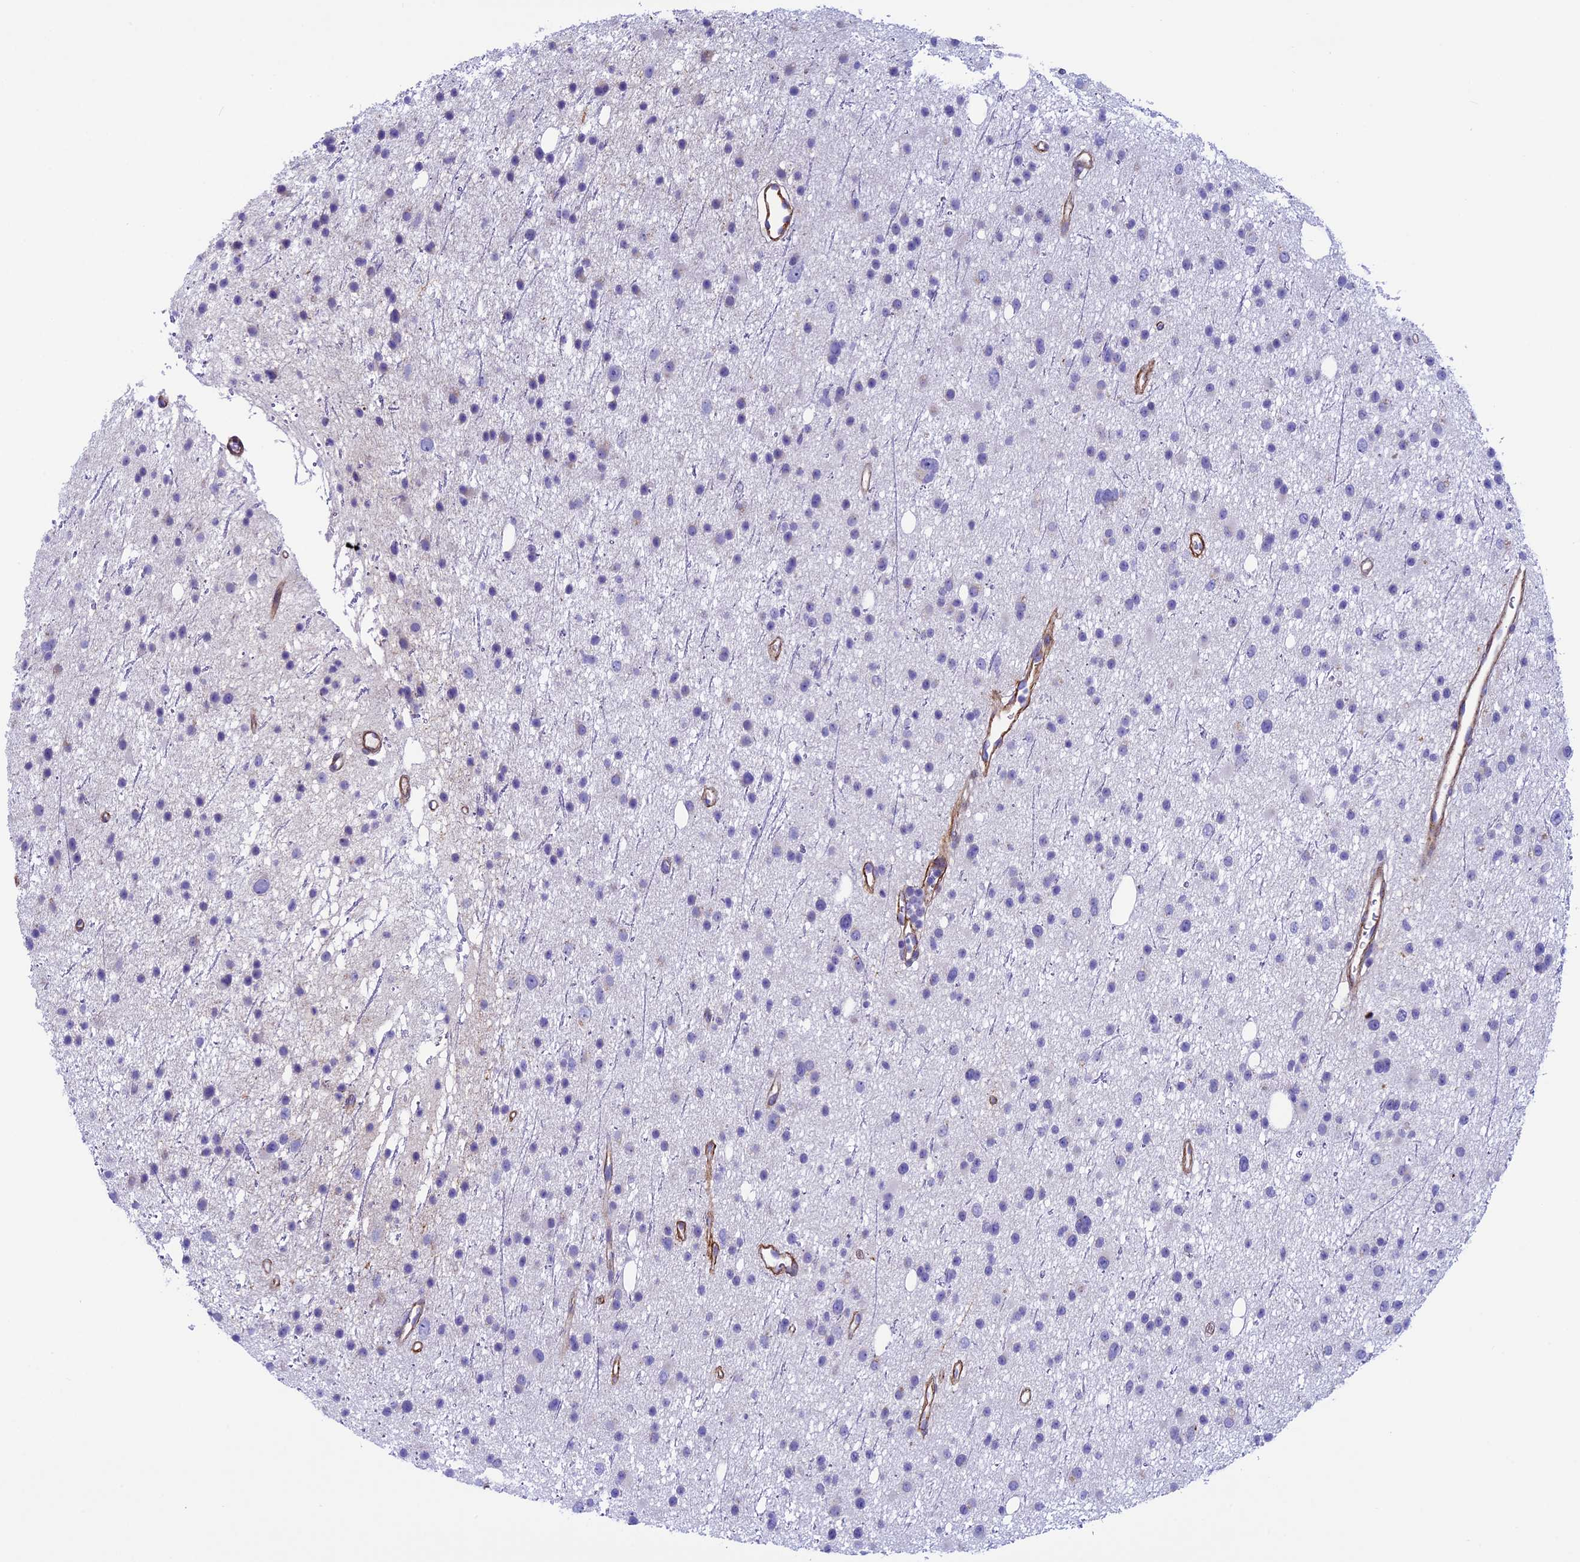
{"staining": {"intensity": "negative", "quantity": "none", "location": "none"}, "tissue": "glioma", "cell_type": "Tumor cells", "image_type": "cancer", "snomed": [{"axis": "morphology", "description": "Glioma, malignant, Low grade"}, {"axis": "topography", "description": "Cerebral cortex"}], "caption": "This is a micrograph of immunohistochemistry (IHC) staining of malignant glioma (low-grade), which shows no expression in tumor cells.", "gene": "LOXL1", "patient": {"sex": "female", "age": 39}}